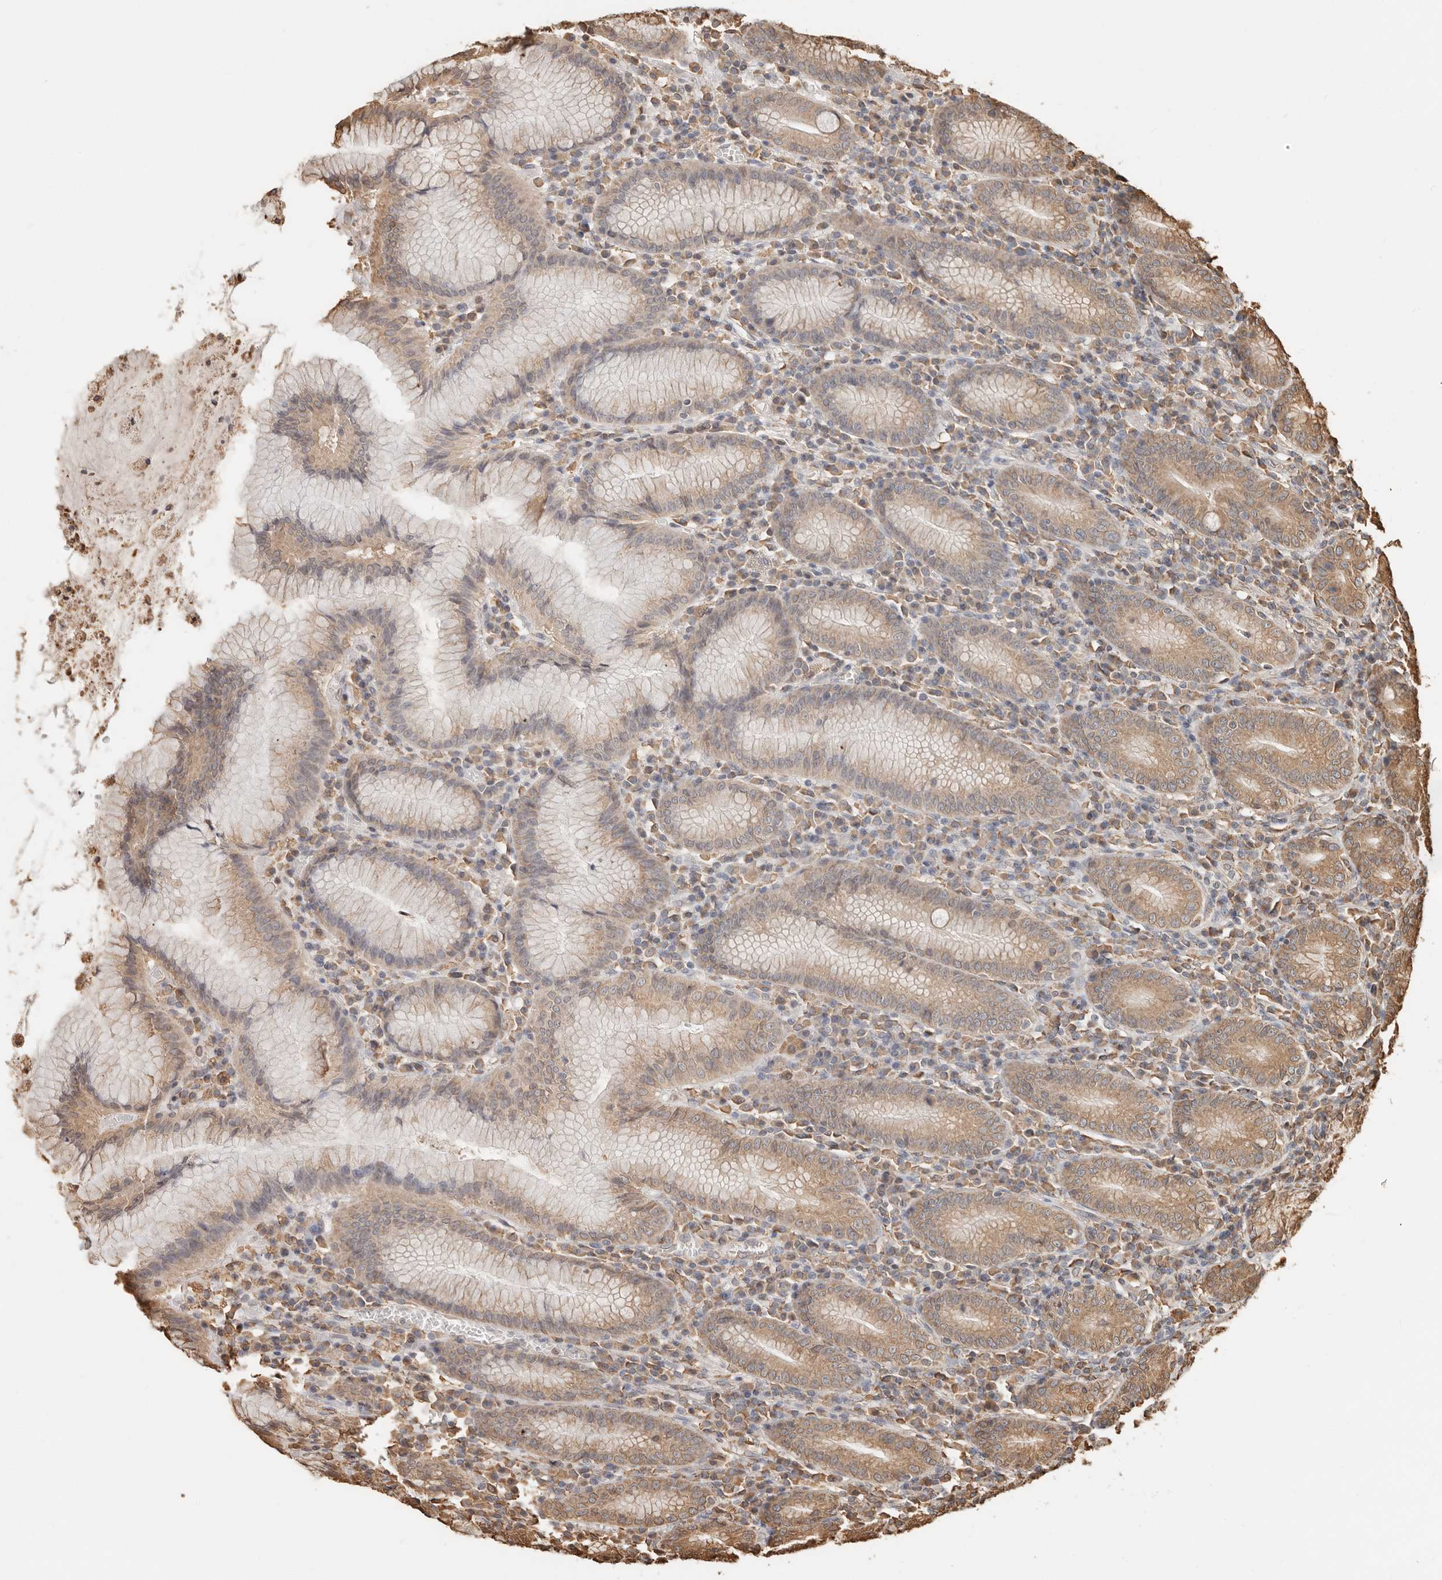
{"staining": {"intensity": "moderate", "quantity": "25%-75%", "location": "cytoplasmic/membranous"}, "tissue": "stomach", "cell_type": "Glandular cells", "image_type": "normal", "snomed": [{"axis": "morphology", "description": "Normal tissue, NOS"}, {"axis": "topography", "description": "Stomach"}], "caption": "Immunohistochemistry (IHC) staining of normal stomach, which demonstrates medium levels of moderate cytoplasmic/membranous expression in about 25%-75% of glandular cells indicating moderate cytoplasmic/membranous protein positivity. The staining was performed using DAB (3,3'-diaminobenzidine) (brown) for protein detection and nuclei were counterstained in hematoxylin (blue).", "gene": "ARHGEF10L", "patient": {"sex": "male", "age": 55}}